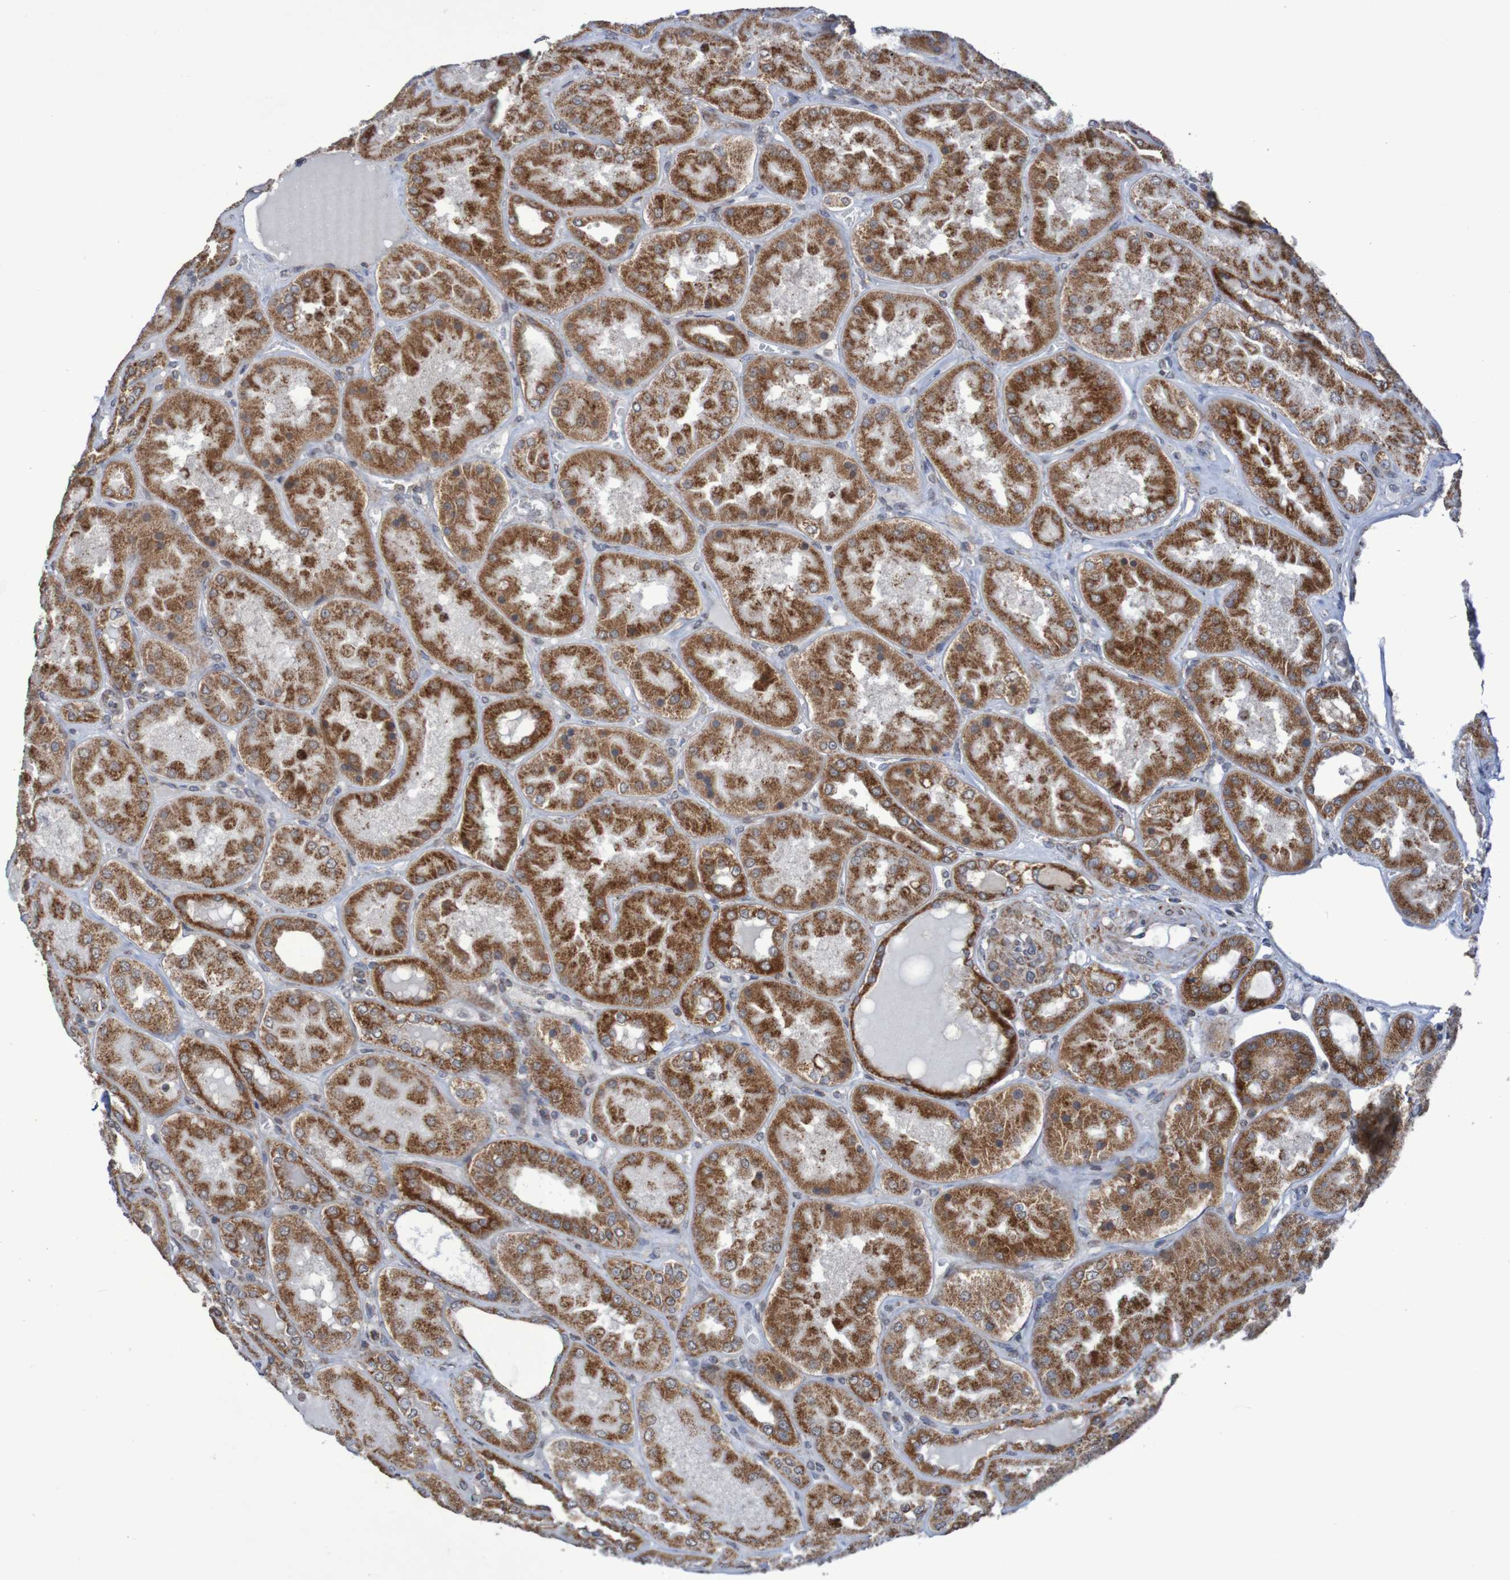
{"staining": {"intensity": "negative", "quantity": "none", "location": "none"}, "tissue": "kidney", "cell_type": "Cells in glomeruli", "image_type": "normal", "snomed": [{"axis": "morphology", "description": "Normal tissue, NOS"}, {"axis": "topography", "description": "Kidney"}], "caption": "Immunohistochemistry (IHC) of unremarkable kidney shows no positivity in cells in glomeruli.", "gene": "DVL1", "patient": {"sex": "female", "age": 56}}